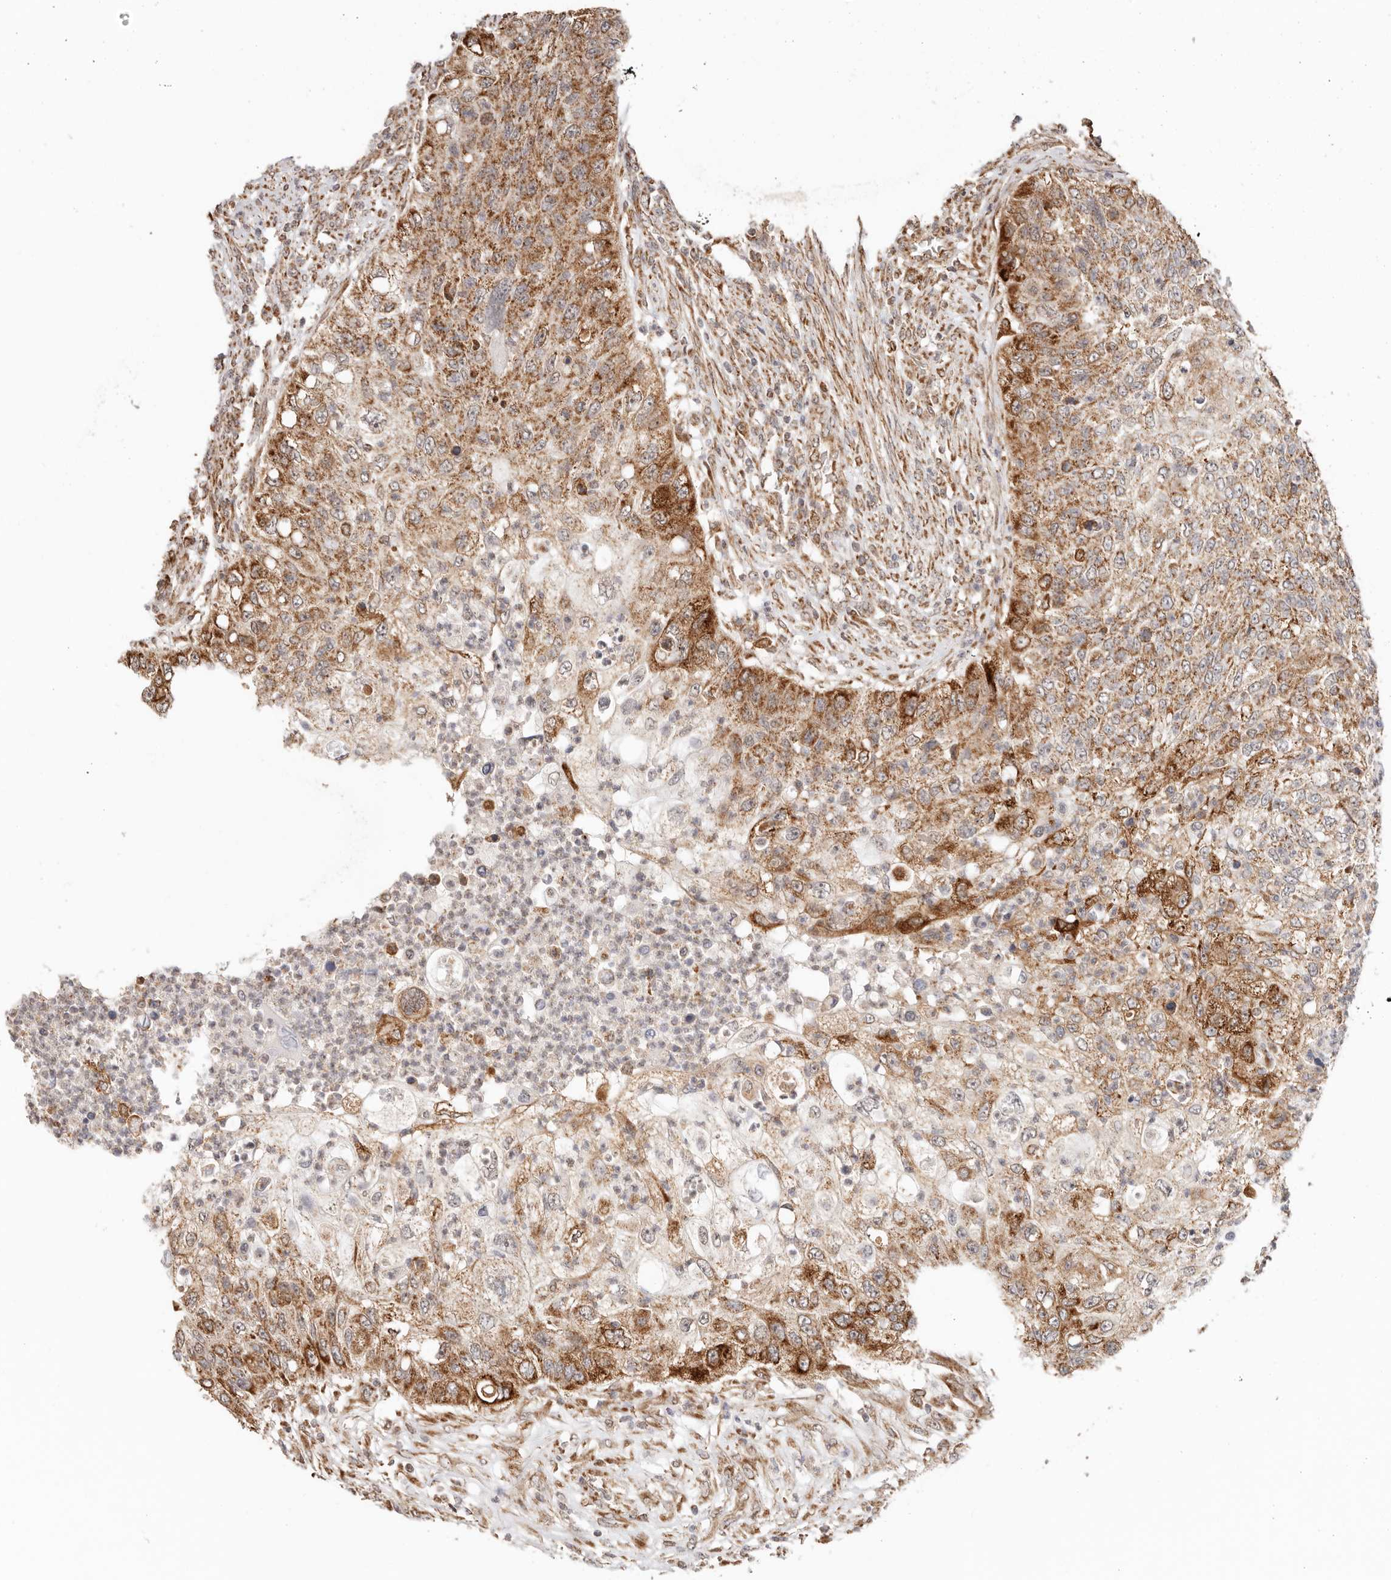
{"staining": {"intensity": "strong", "quantity": ">75%", "location": "cytoplasmic/membranous"}, "tissue": "urothelial cancer", "cell_type": "Tumor cells", "image_type": "cancer", "snomed": [{"axis": "morphology", "description": "Urothelial carcinoma, High grade"}, {"axis": "topography", "description": "Urinary bladder"}], "caption": "Urothelial cancer was stained to show a protein in brown. There is high levels of strong cytoplasmic/membranous expression in approximately >75% of tumor cells.", "gene": "NDUFB11", "patient": {"sex": "female", "age": 60}}